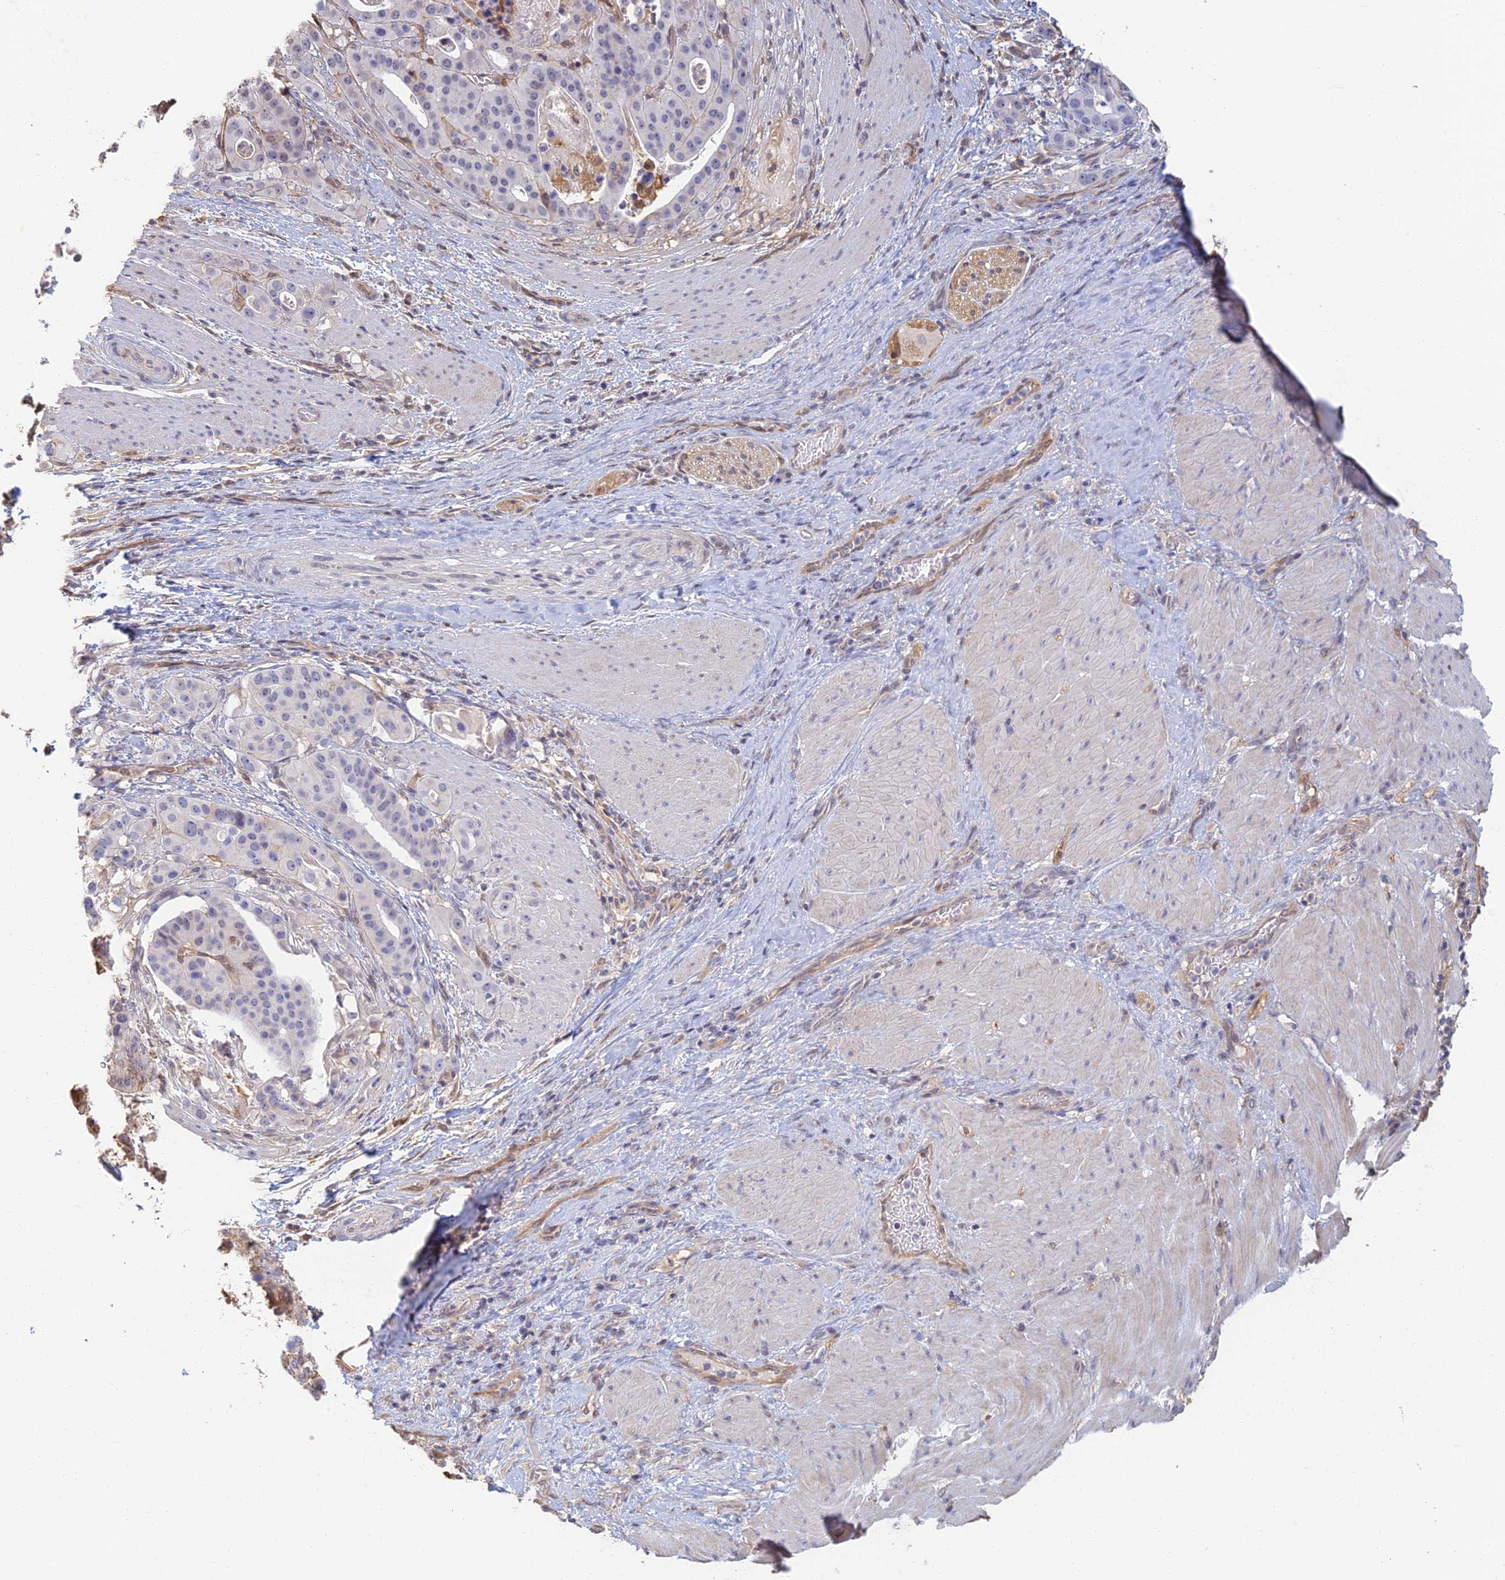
{"staining": {"intensity": "negative", "quantity": "none", "location": "none"}, "tissue": "stomach cancer", "cell_type": "Tumor cells", "image_type": "cancer", "snomed": [{"axis": "morphology", "description": "Adenocarcinoma, NOS"}, {"axis": "topography", "description": "Stomach"}], "caption": "High magnification brightfield microscopy of stomach cancer stained with DAB (3,3'-diaminobenzidine) (brown) and counterstained with hematoxylin (blue): tumor cells show no significant positivity.", "gene": "LRRN3", "patient": {"sex": "male", "age": 48}}